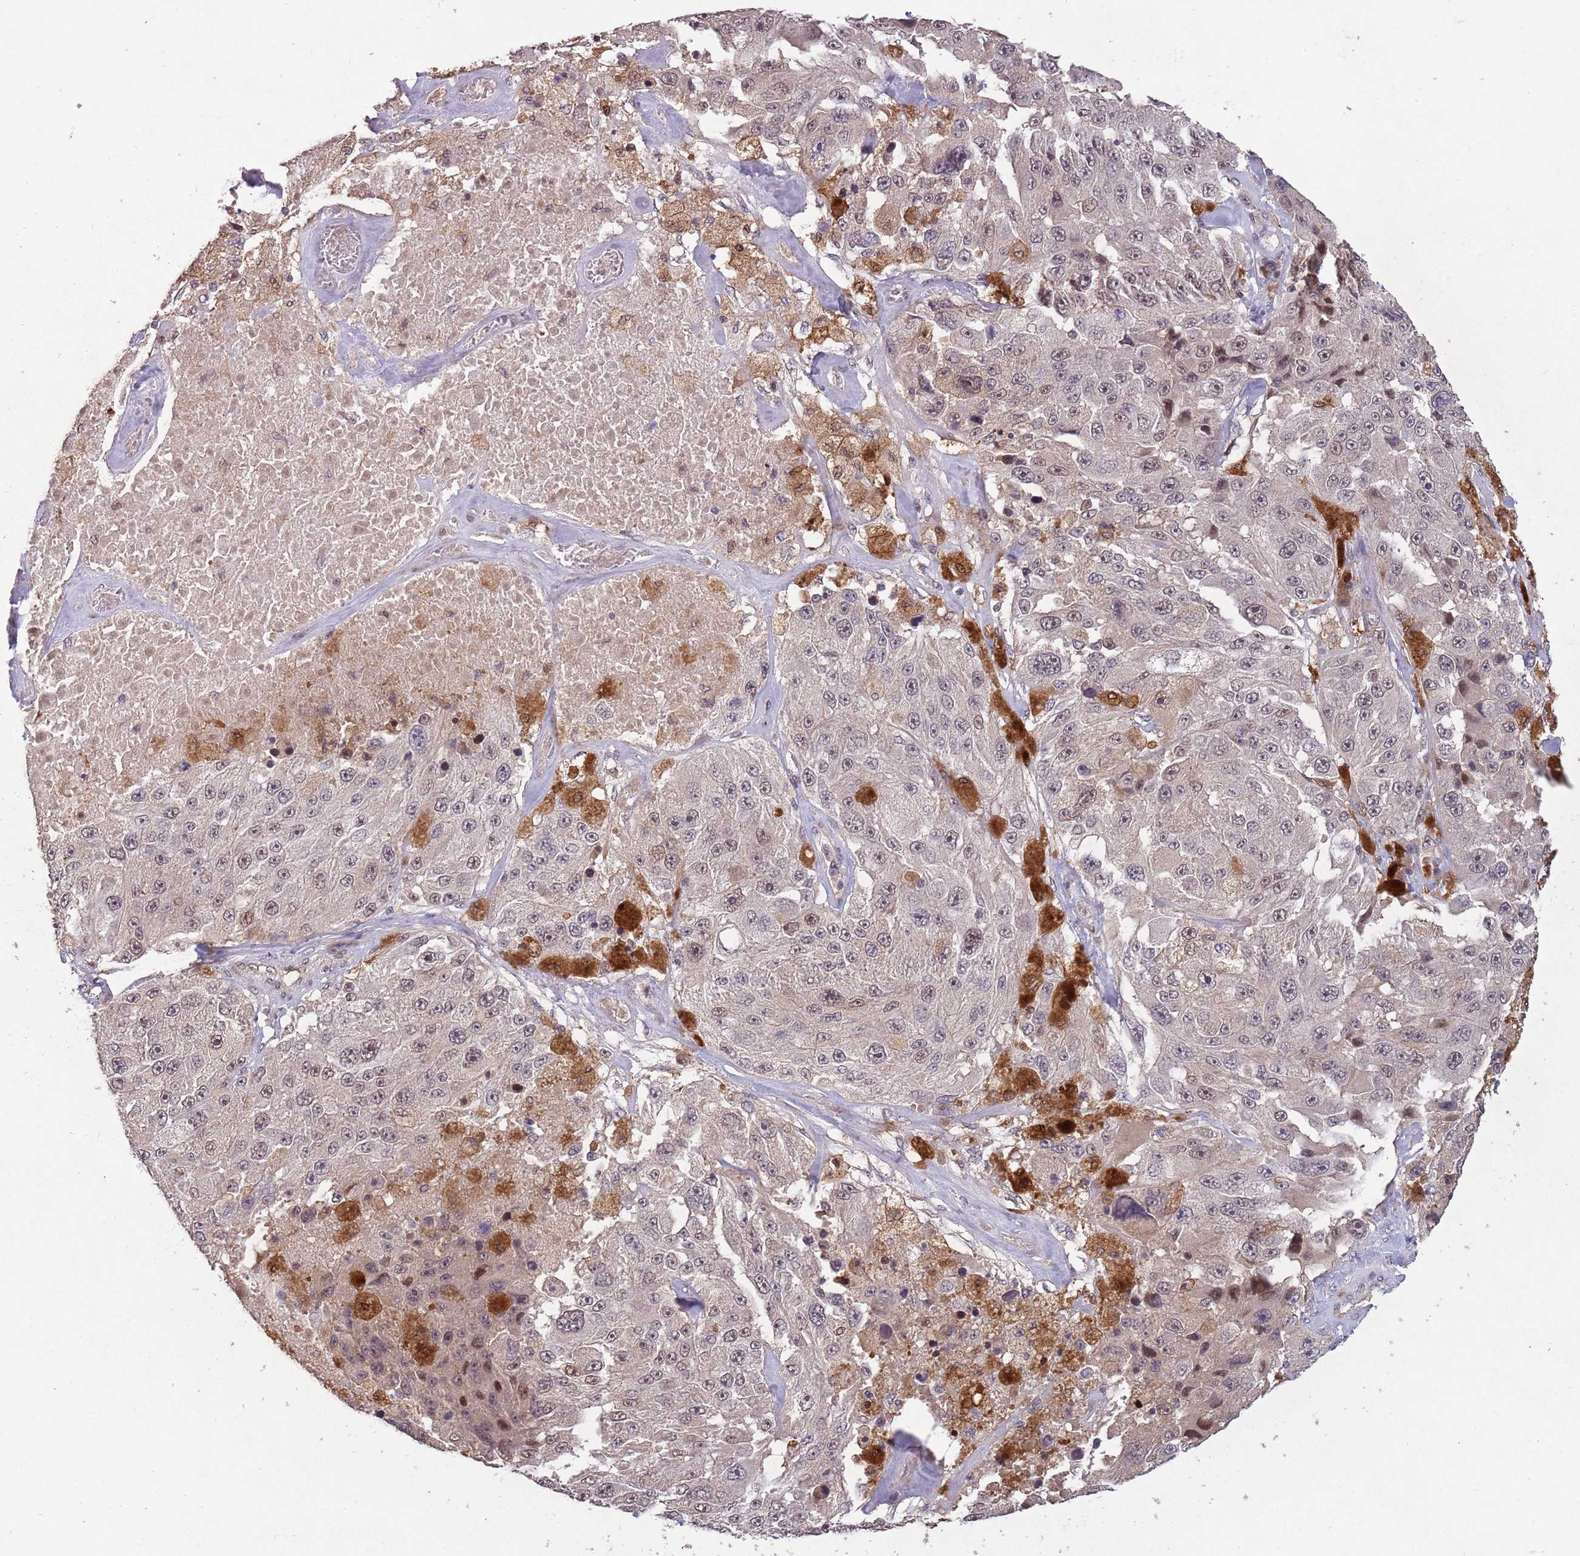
{"staining": {"intensity": "negative", "quantity": "none", "location": "none"}, "tissue": "melanoma", "cell_type": "Tumor cells", "image_type": "cancer", "snomed": [{"axis": "morphology", "description": "Malignant melanoma, Metastatic site"}, {"axis": "topography", "description": "Lymph node"}], "caption": "The histopathology image exhibits no significant positivity in tumor cells of malignant melanoma (metastatic site).", "gene": "ZNF639", "patient": {"sex": "male", "age": 62}}